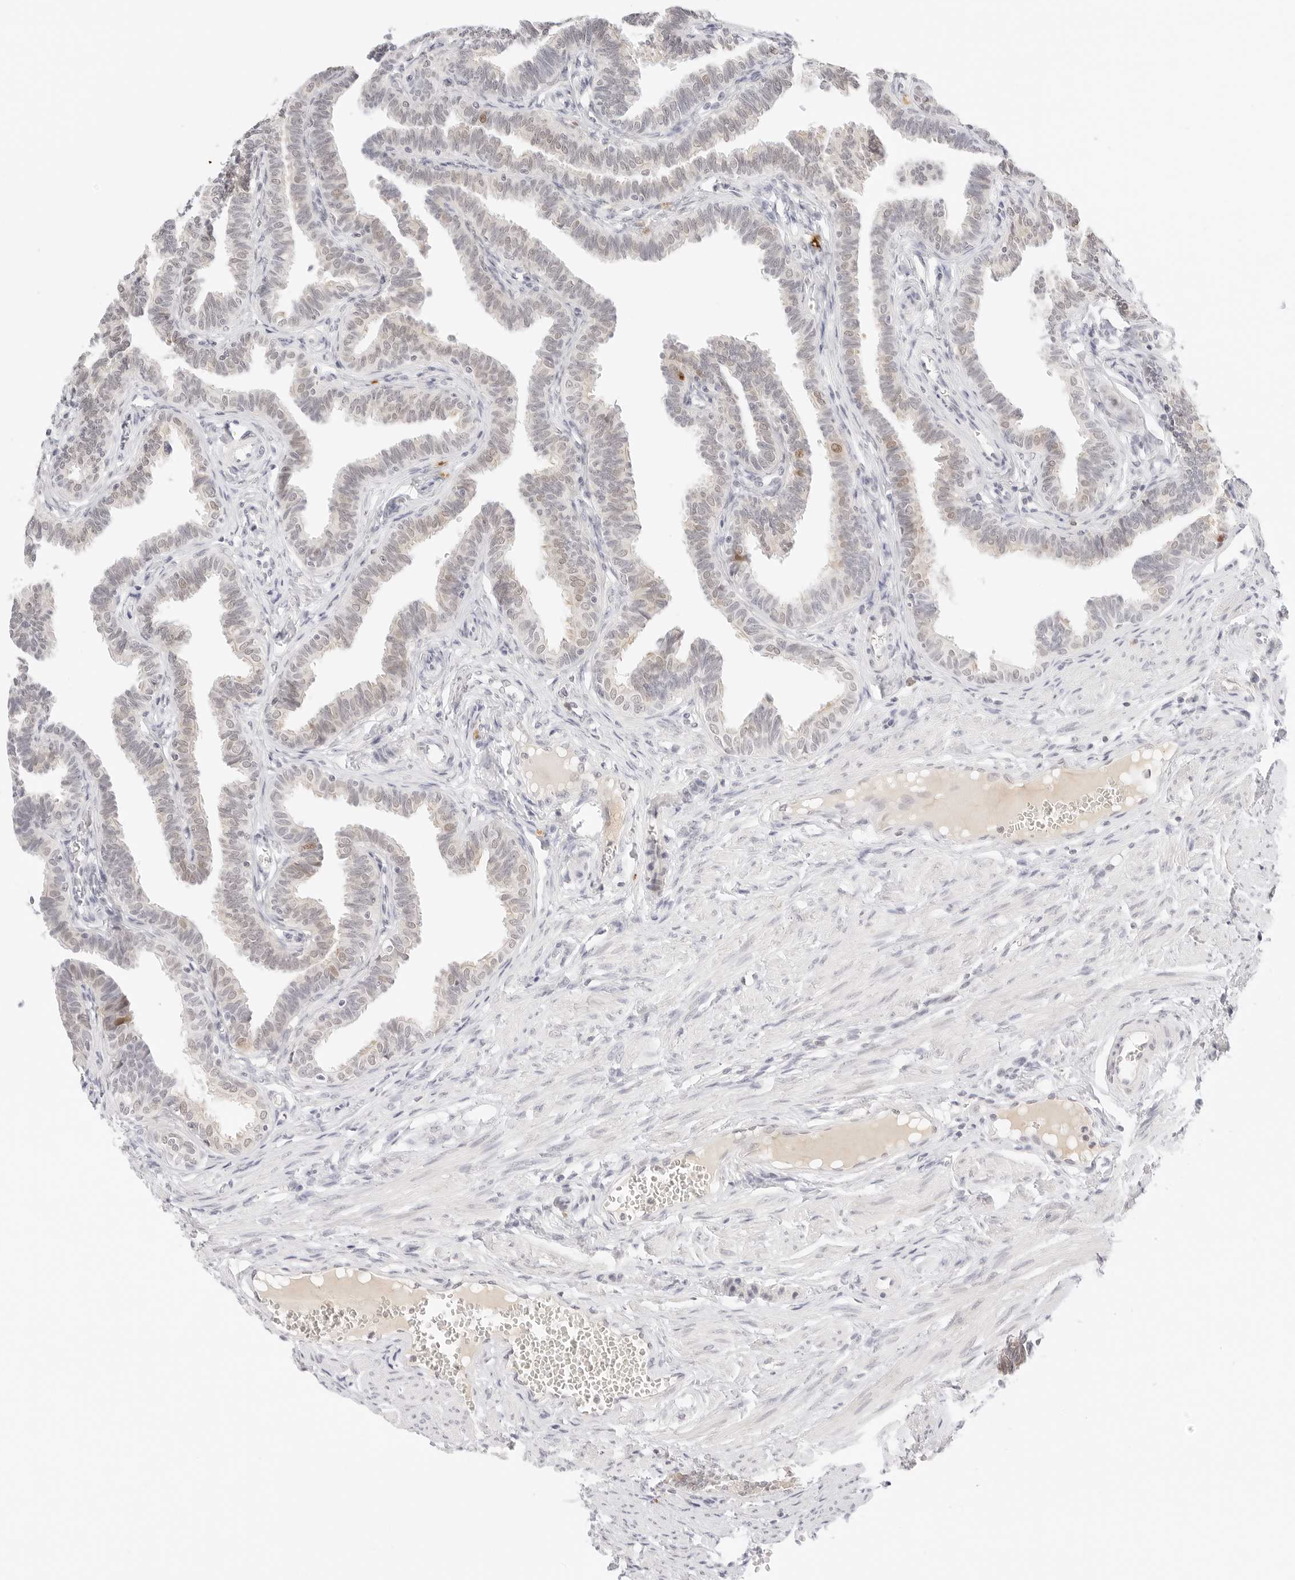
{"staining": {"intensity": "moderate", "quantity": "<25%", "location": "nuclear"}, "tissue": "fallopian tube", "cell_type": "Glandular cells", "image_type": "normal", "snomed": [{"axis": "morphology", "description": "Normal tissue, NOS"}, {"axis": "topography", "description": "Fallopian tube"}, {"axis": "topography", "description": "Ovary"}], "caption": "IHC (DAB) staining of unremarkable human fallopian tube exhibits moderate nuclear protein staining in approximately <25% of glandular cells. The protein of interest is stained brown, and the nuclei are stained in blue (DAB (3,3'-diaminobenzidine) IHC with brightfield microscopy, high magnification).", "gene": "XKR4", "patient": {"sex": "female", "age": 23}}